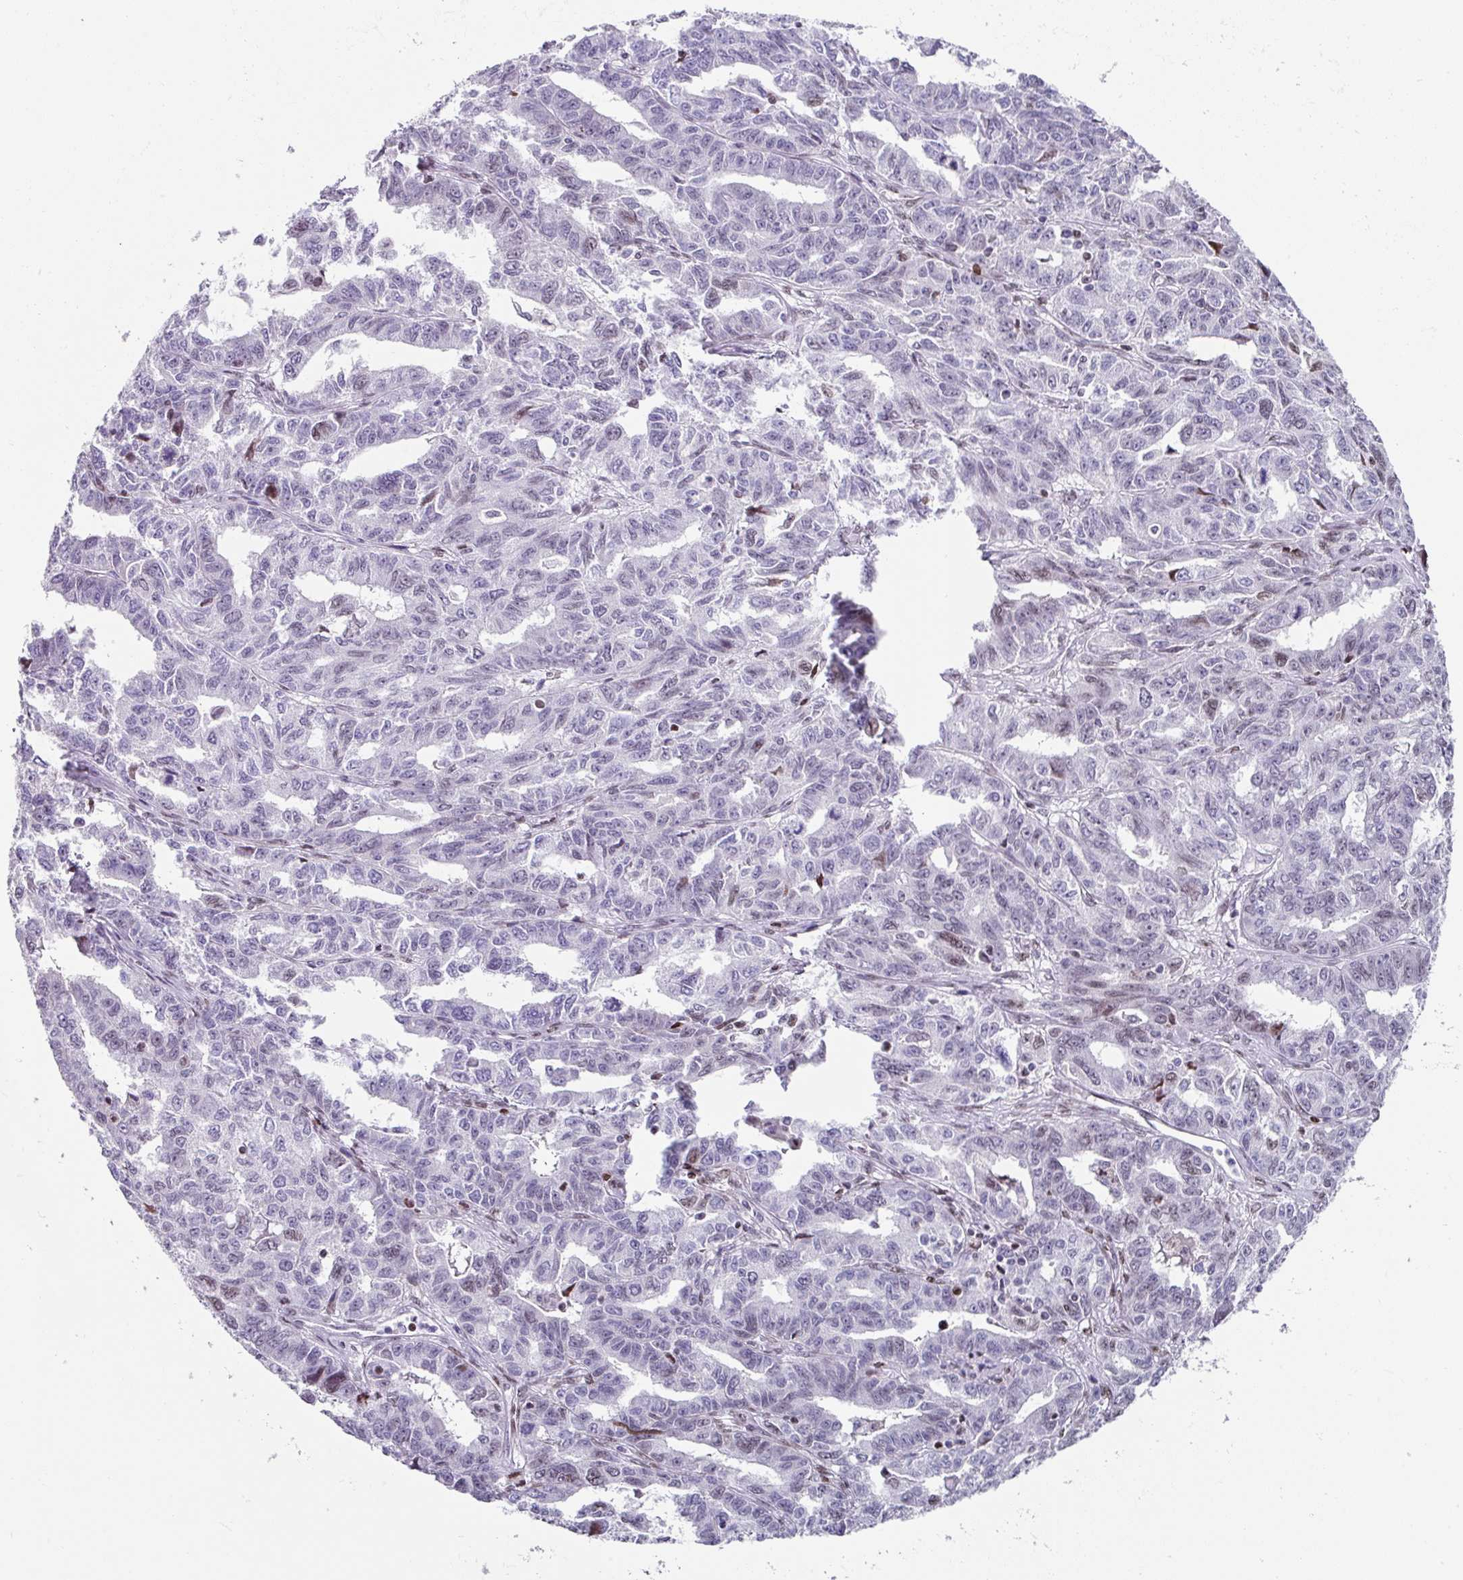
{"staining": {"intensity": "negative", "quantity": "none", "location": "none"}, "tissue": "ovarian cancer", "cell_type": "Tumor cells", "image_type": "cancer", "snomed": [{"axis": "morphology", "description": "Adenocarcinoma, NOS"}, {"axis": "morphology", "description": "Carcinoma, endometroid"}, {"axis": "topography", "description": "Ovary"}], "caption": "An immunohistochemistry (IHC) photomicrograph of adenocarcinoma (ovarian) is shown. There is no staining in tumor cells of adenocarcinoma (ovarian). Nuclei are stained in blue.", "gene": "TCF3", "patient": {"sex": "female", "age": 72}}